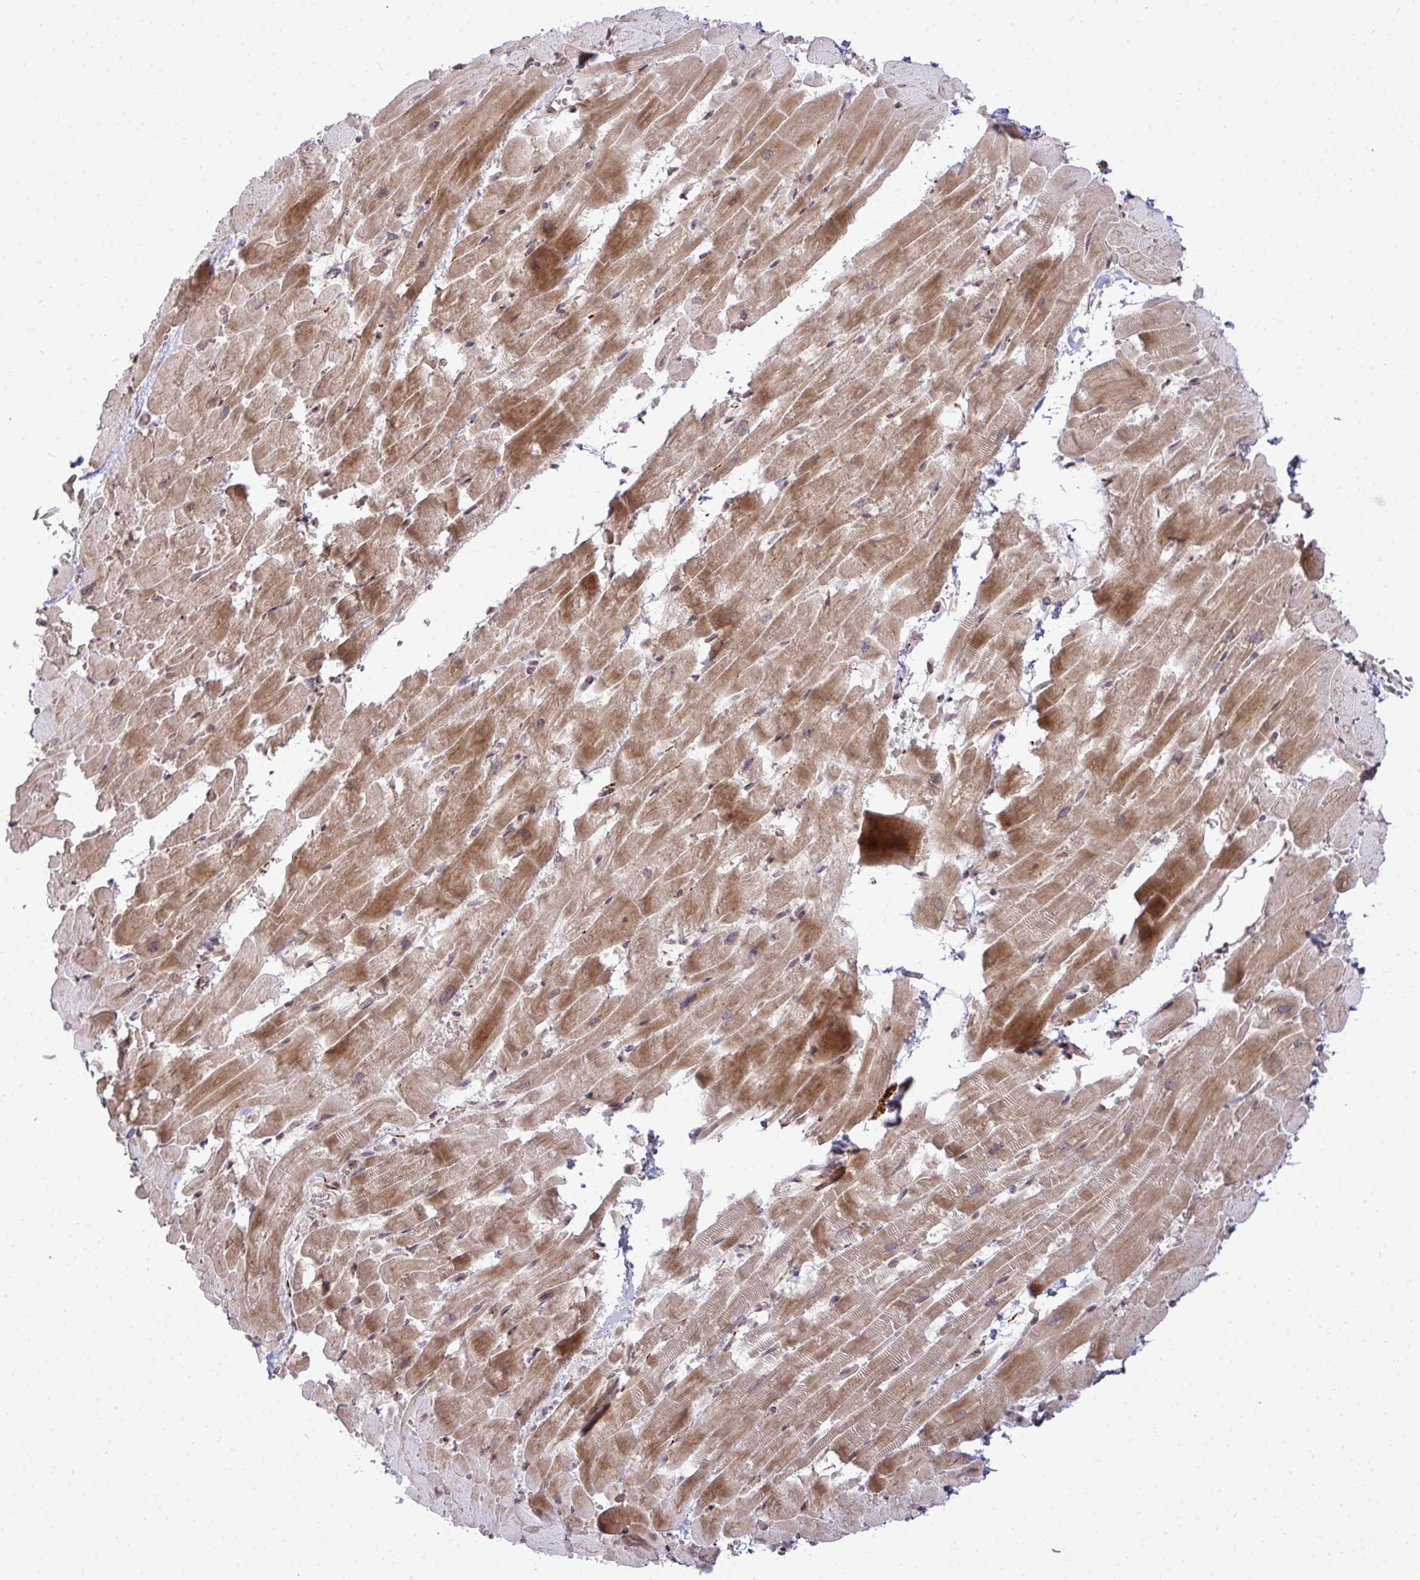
{"staining": {"intensity": "moderate", "quantity": ">75%", "location": "cytoplasmic/membranous"}, "tissue": "heart muscle", "cell_type": "Cardiomyocytes", "image_type": "normal", "snomed": [{"axis": "morphology", "description": "Normal tissue, NOS"}, {"axis": "topography", "description": "Heart"}], "caption": "Immunohistochemical staining of benign human heart muscle exhibits moderate cytoplasmic/membranous protein positivity in about >75% of cardiomyocytes.", "gene": "TRIM44", "patient": {"sex": "male", "age": 37}}